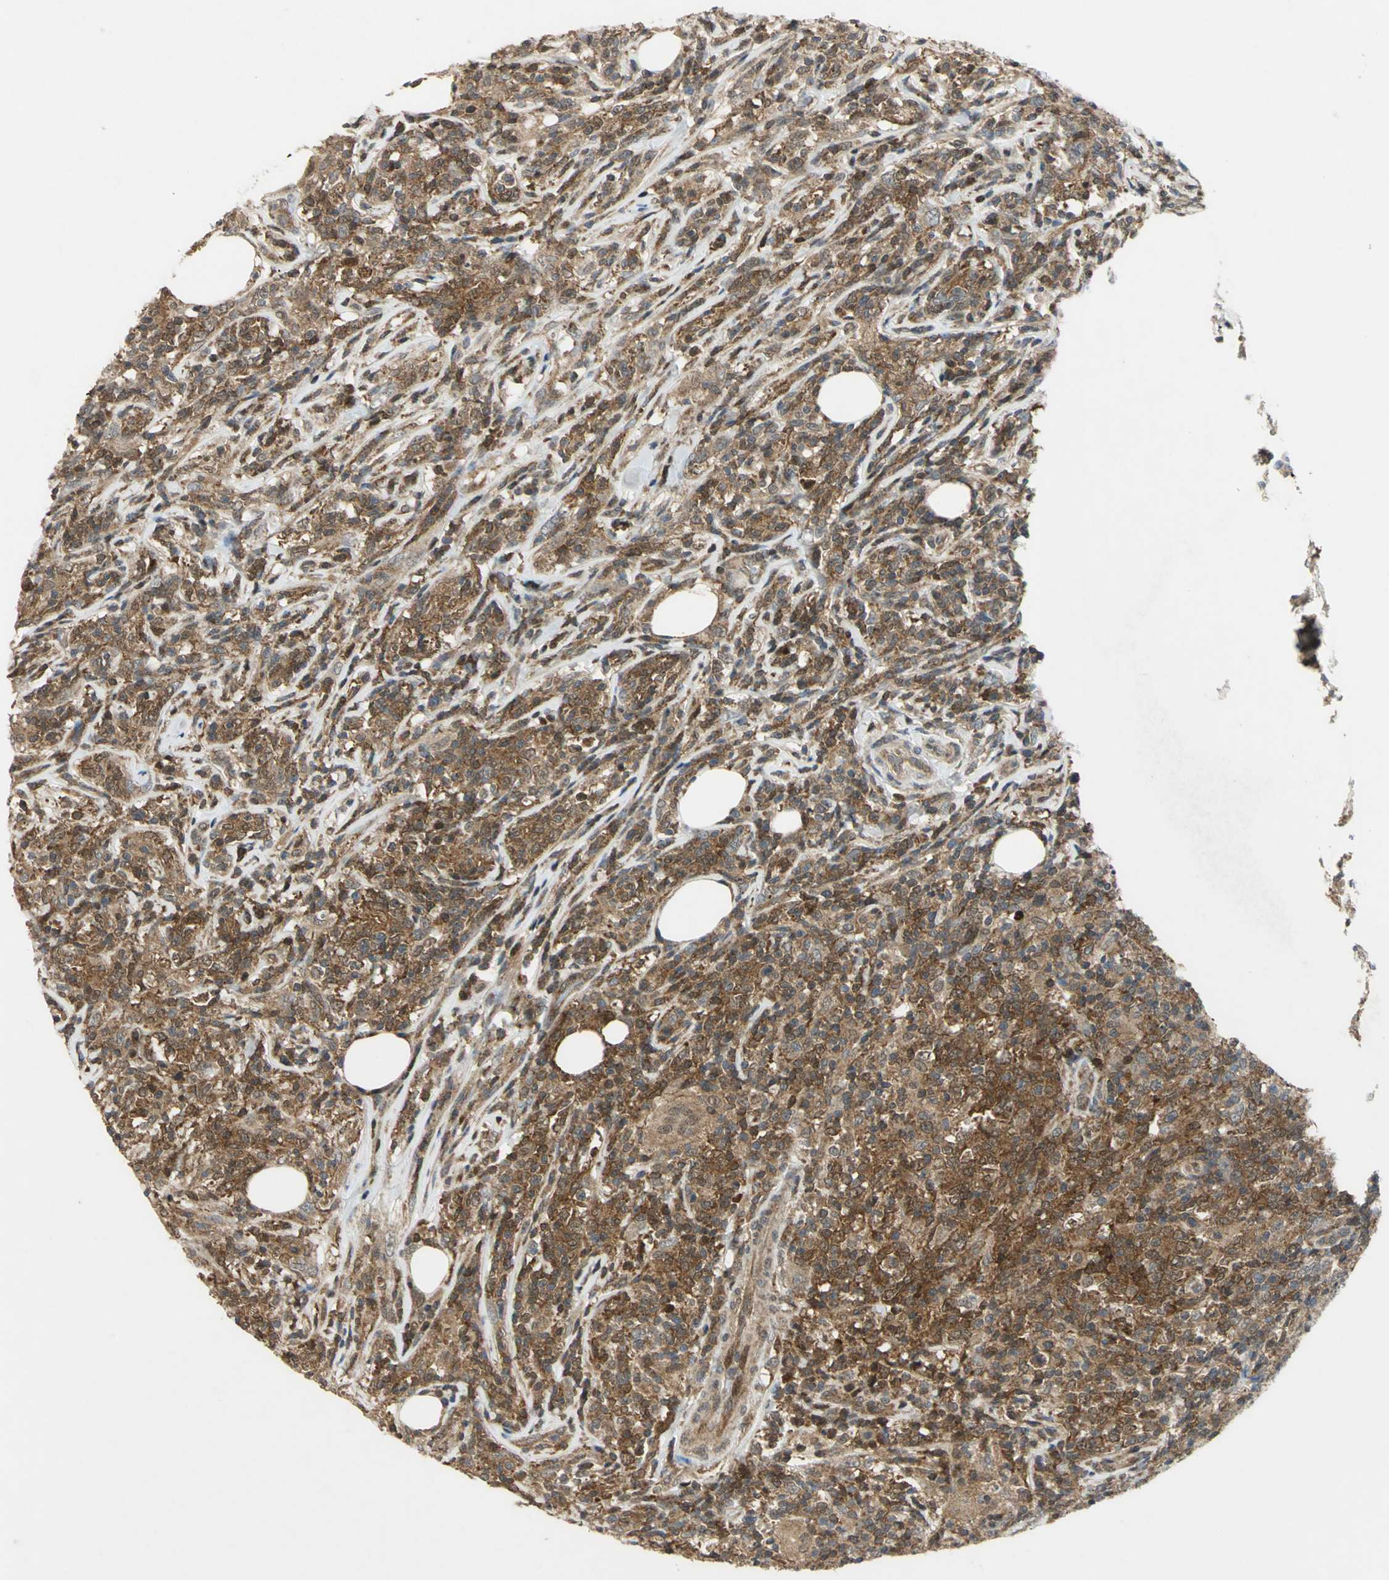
{"staining": {"intensity": "strong", "quantity": ">75%", "location": "cytoplasmic/membranous,nuclear"}, "tissue": "lymphoma", "cell_type": "Tumor cells", "image_type": "cancer", "snomed": [{"axis": "morphology", "description": "Malignant lymphoma, non-Hodgkin's type, High grade"}, {"axis": "topography", "description": "Lymph node"}], "caption": "The photomicrograph shows immunohistochemical staining of high-grade malignant lymphoma, non-Hodgkin's type. There is strong cytoplasmic/membranous and nuclear positivity is appreciated in about >75% of tumor cells. (brown staining indicates protein expression, while blue staining denotes nuclei).", "gene": "PPIA", "patient": {"sex": "female", "age": 84}}